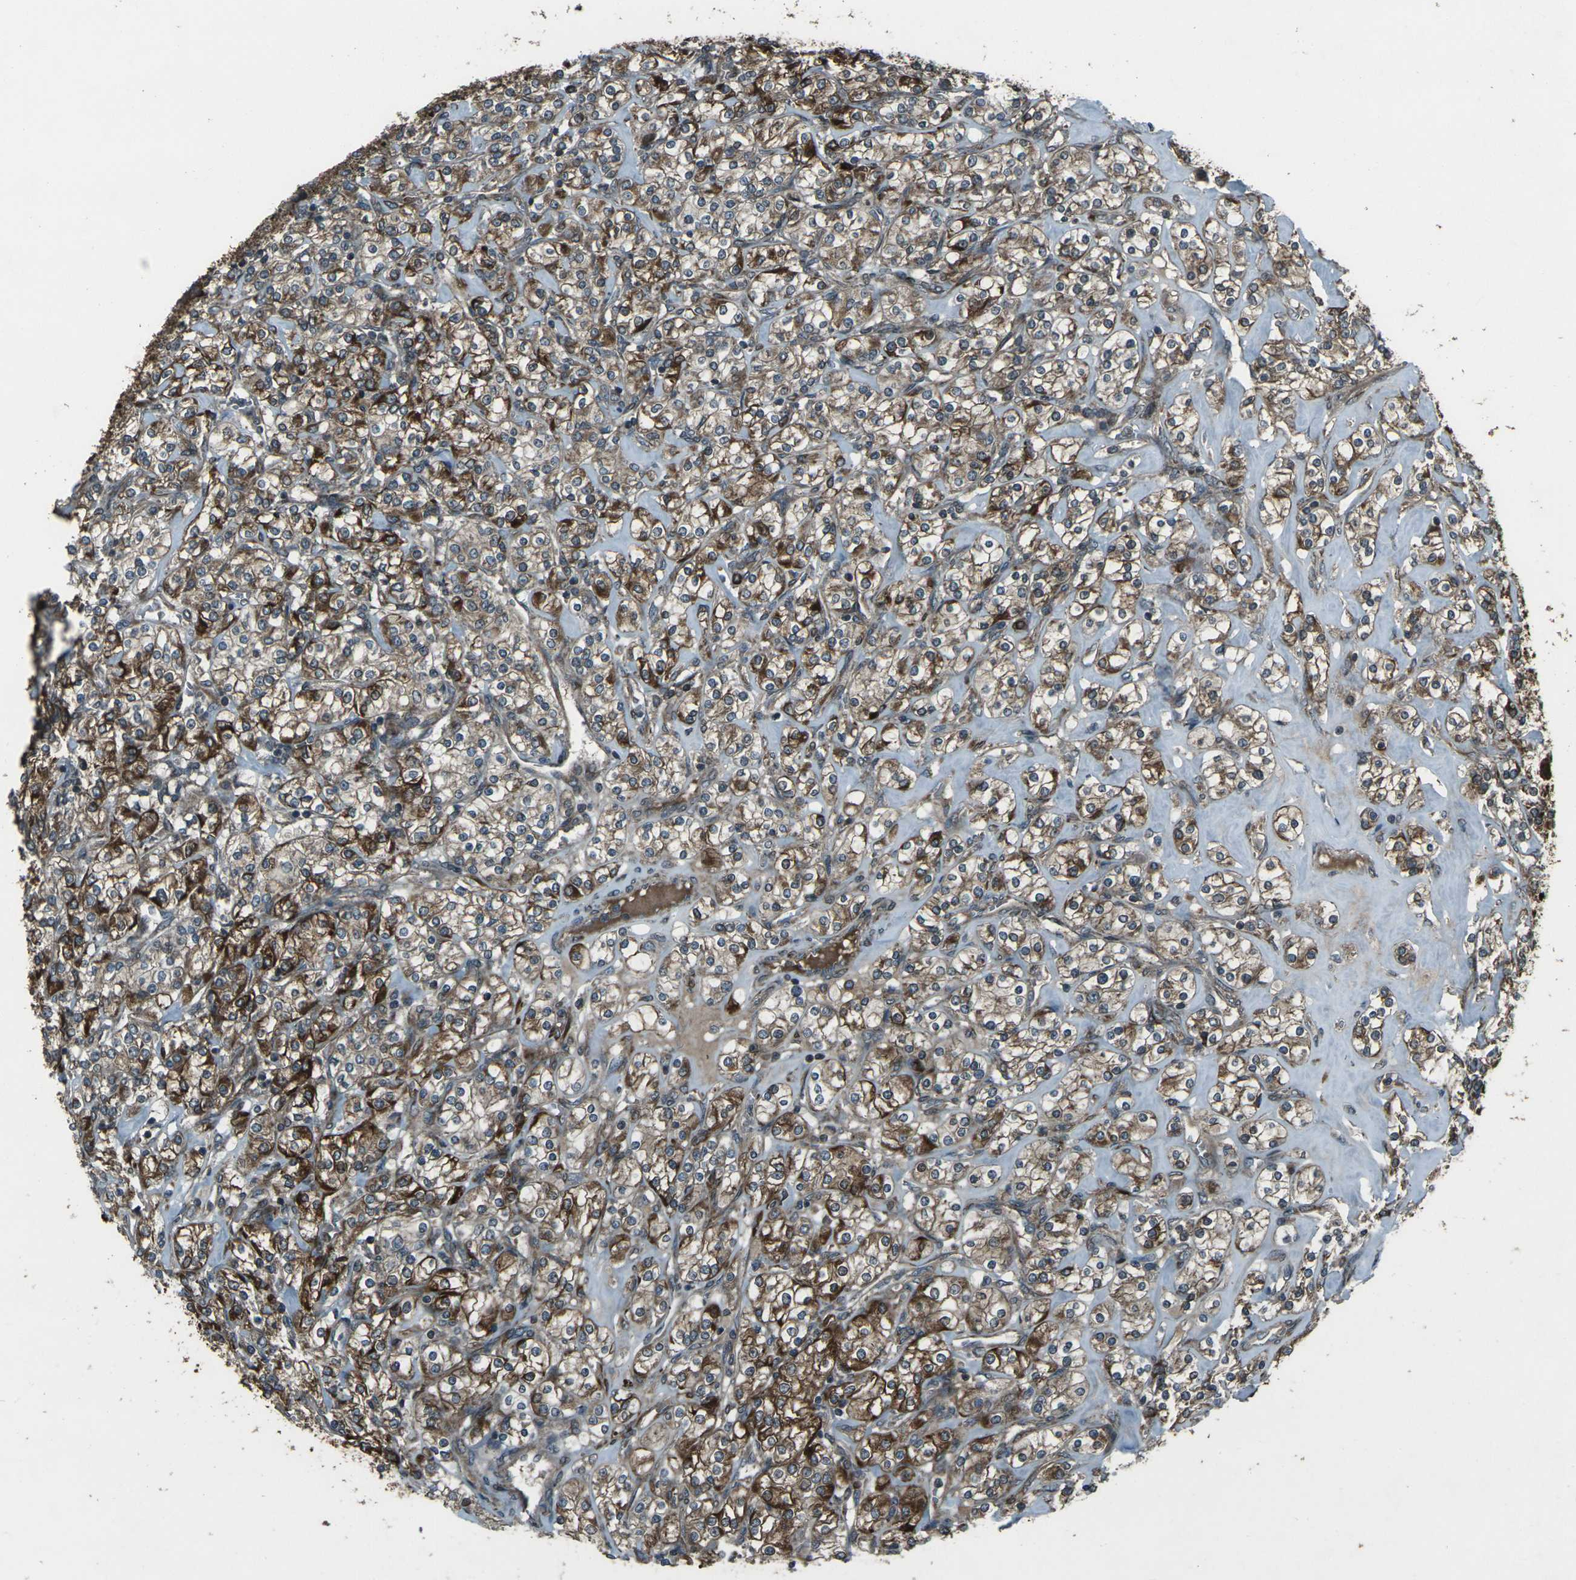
{"staining": {"intensity": "strong", "quantity": "25%-75%", "location": "cytoplasmic/membranous"}, "tissue": "renal cancer", "cell_type": "Tumor cells", "image_type": "cancer", "snomed": [{"axis": "morphology", "description": "Adenocarcinoma, NOS"}, {"axis": "topography", "description": "Kidney"}], "caption": "Immunohistochemical staining of adenocarcinoma (renal) demonstrates high levels of strong cytoplasmic/membranous protein positivity in approximately 25%-75% of tumor cells.", "gene": "LSMEM1", "patient": {"sex": "male", "age": 77}}